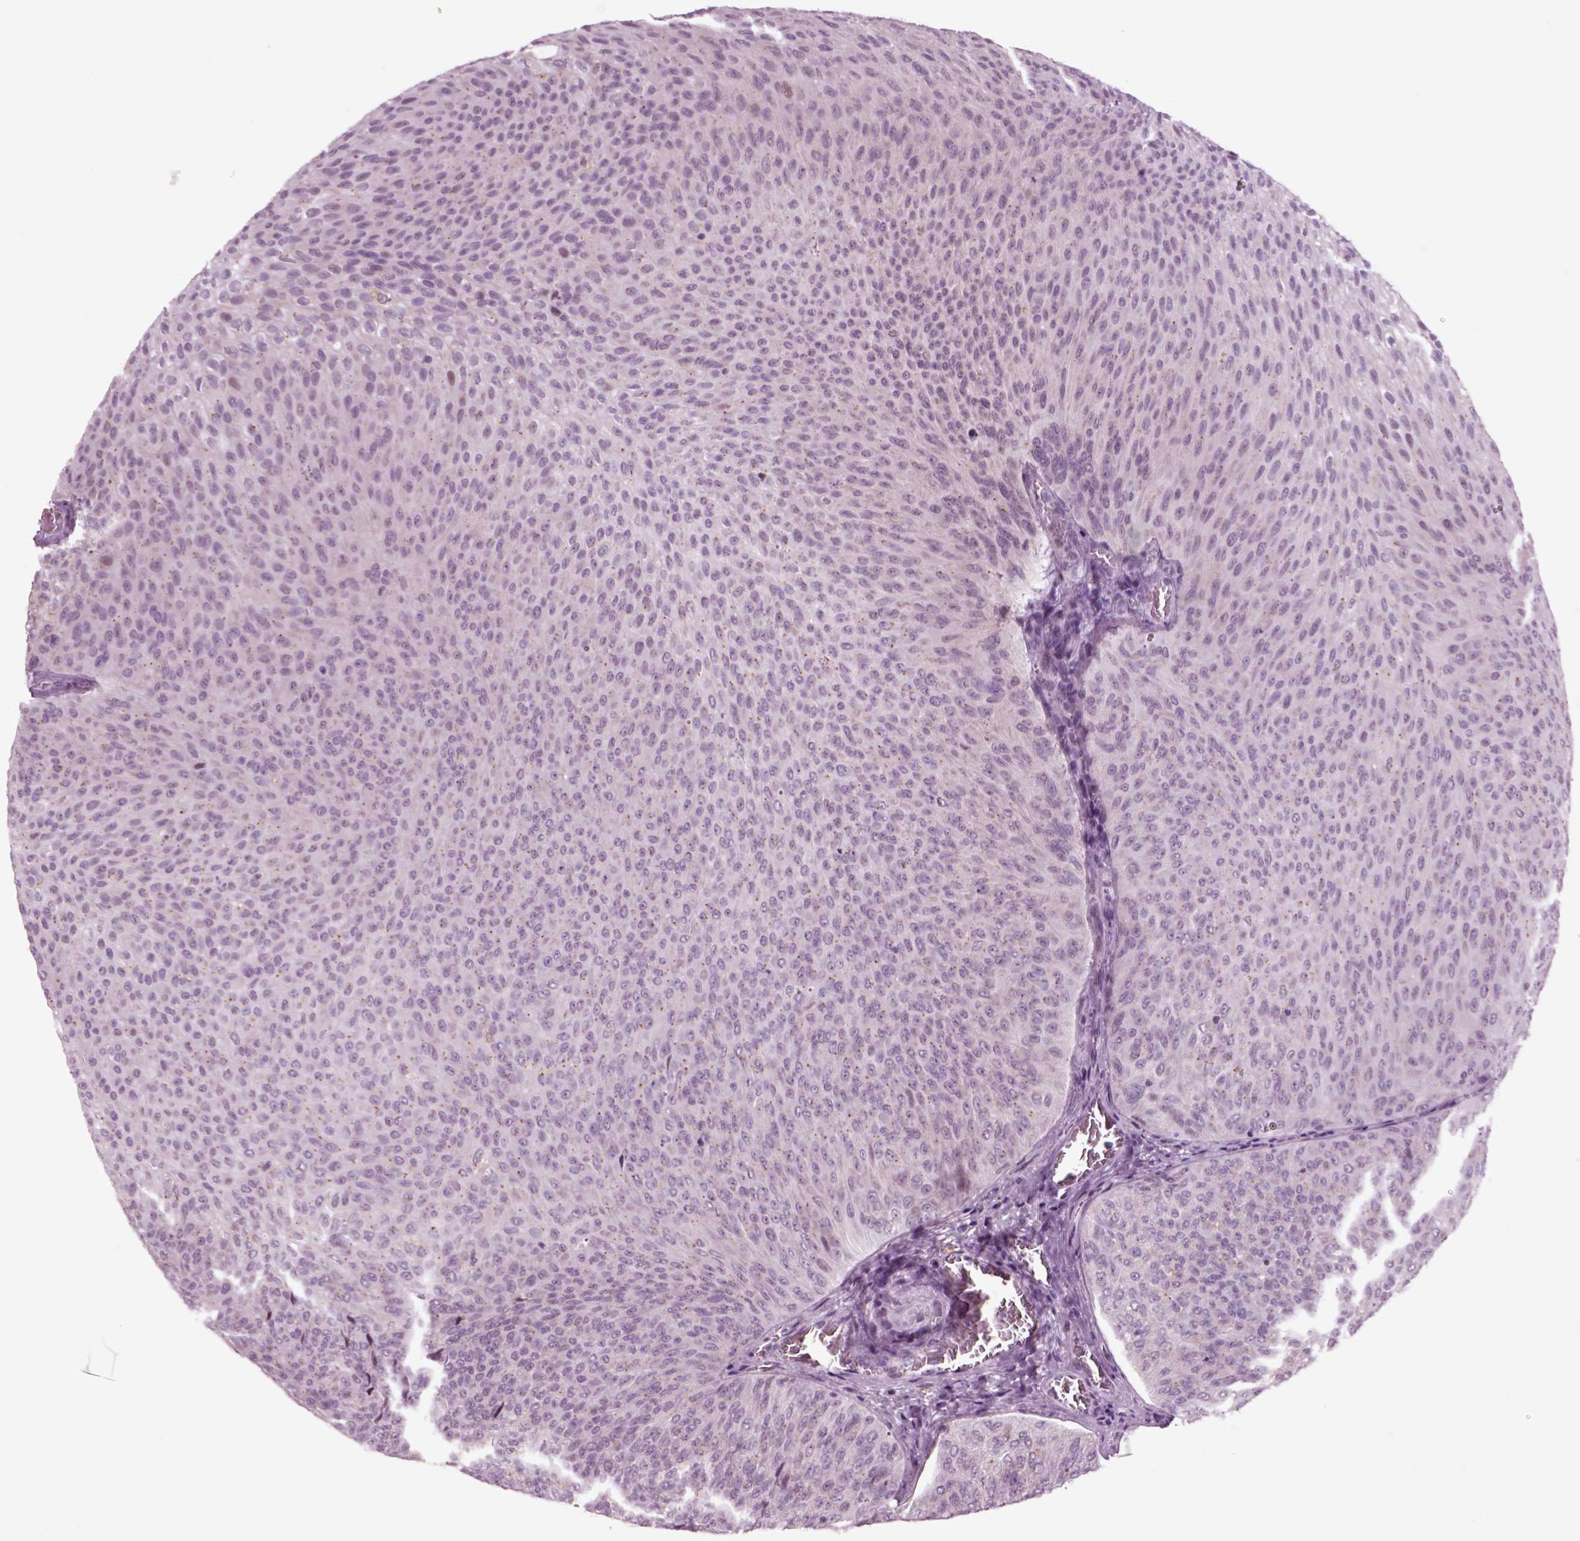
{"staining": {"intensity": "negative", "quantity": "none", "location": "none"}, "tissue": "urothelial cancer", "cell_type": "Tumor cells", "image_type": "cancer", "snomed": [{"axis": "morphology", "description": "Urothelial carcinoma, Low grade"}, {"axis": "topography", "description": "Urinary bladder"}], "caption": "Immunohistochemical staining of urothelial carcinoma (low-grade) shows no significant staining in tumor cells. Brightfield microscopy of IHC stained with DAB (brown) and hematoxylin (blue), captured at high magnification.", "gene": "CHGB", "patient": {"sex": "male", "age": 78}}